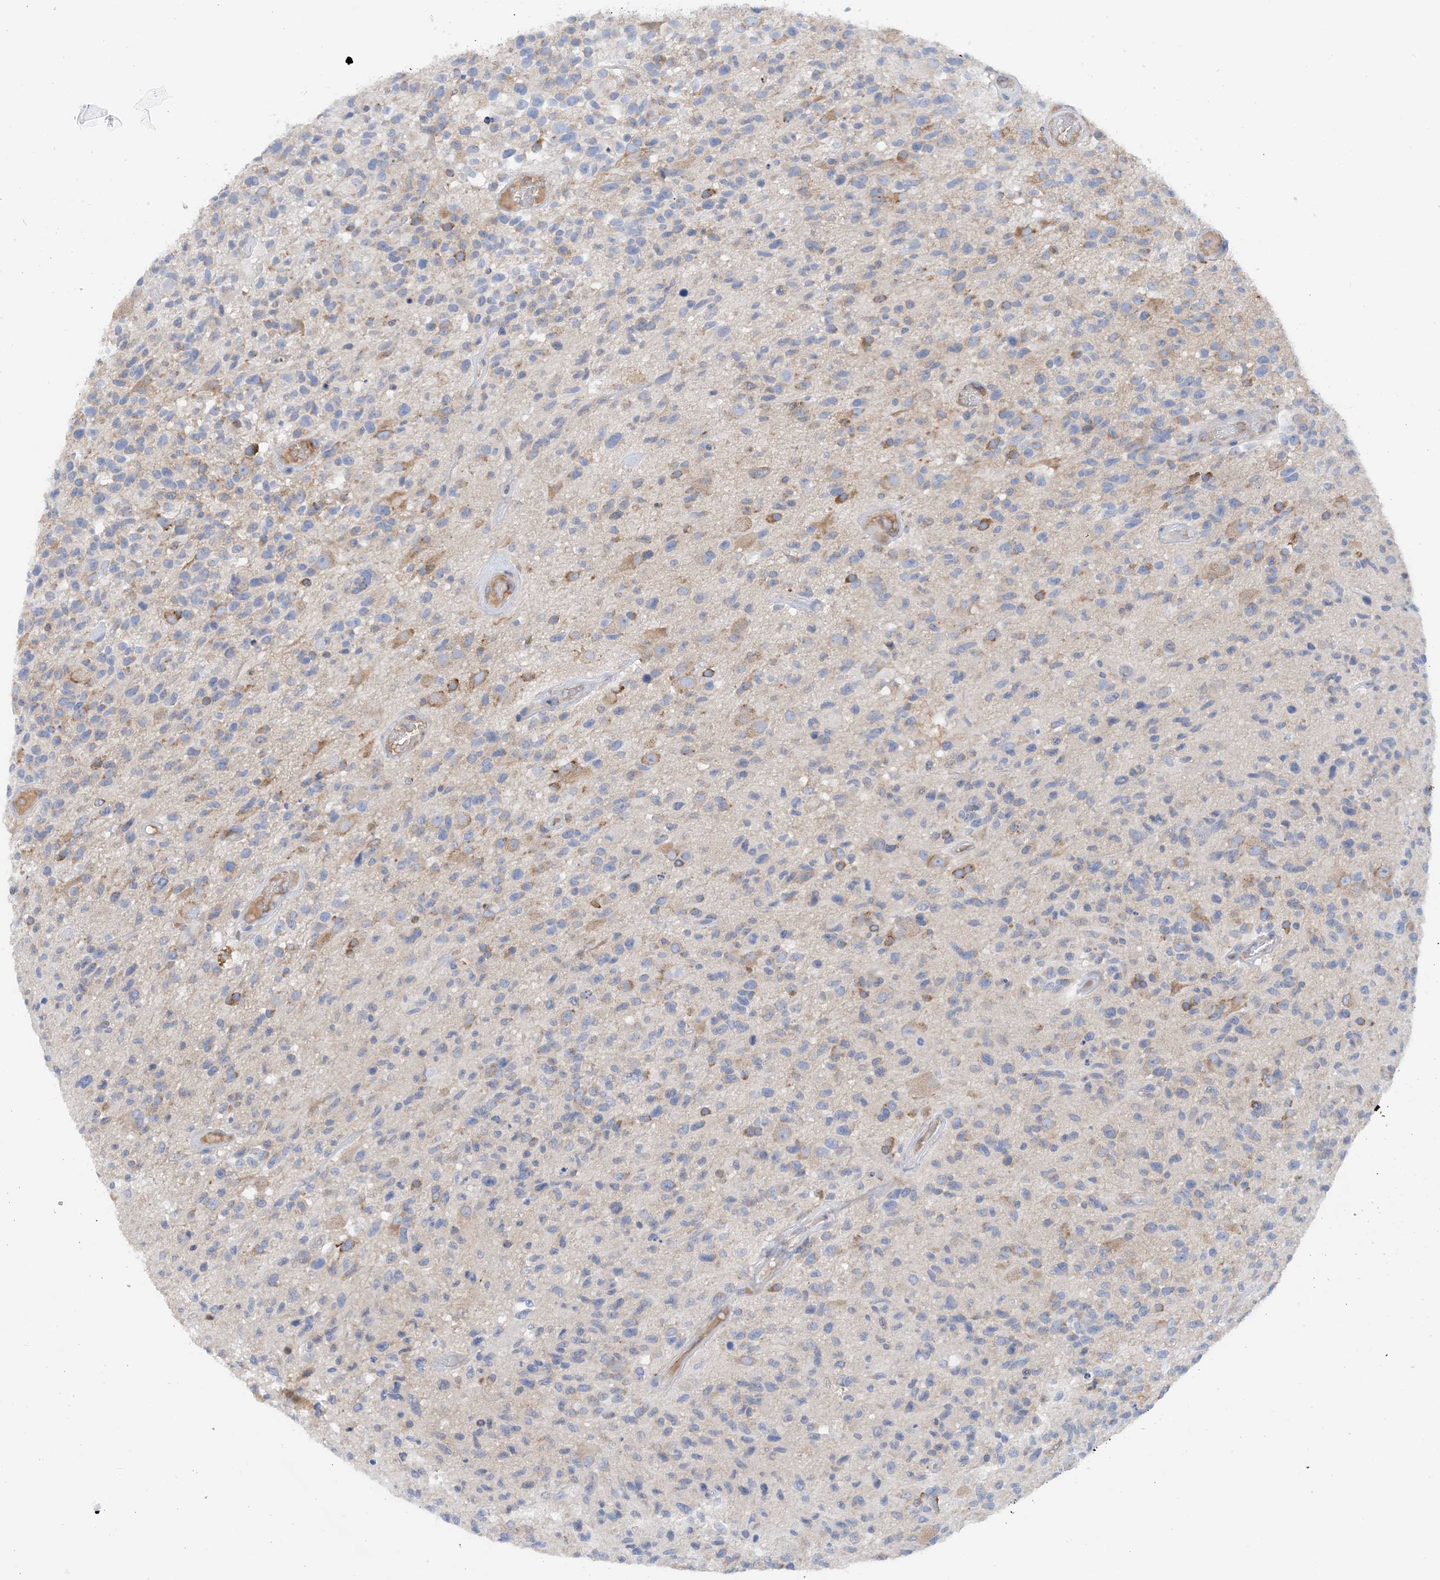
{"staining": {"intensity": "negative", "quantity": "none", "location": "none"}, "tissue": "glioma", "cell_type": "Tumor cells", "image_type": "cancer", "snomed": [{"axis": "morphology", "description": "Glioma, malignant, High grade"}, {"axis": "morphology", "description": "Glioblastoma, NOS"}, {"axis": "topography", "description": "Brain"}], "caption": "This is a image of IHC staining of malignant glioma (high-grade), which shows no expression in tumor cells. (DAB IHC visualized using brightfield microscopy, high magnification).", "gene": "SLC5A11", "patient": {"sex": "male", "age": 60}}